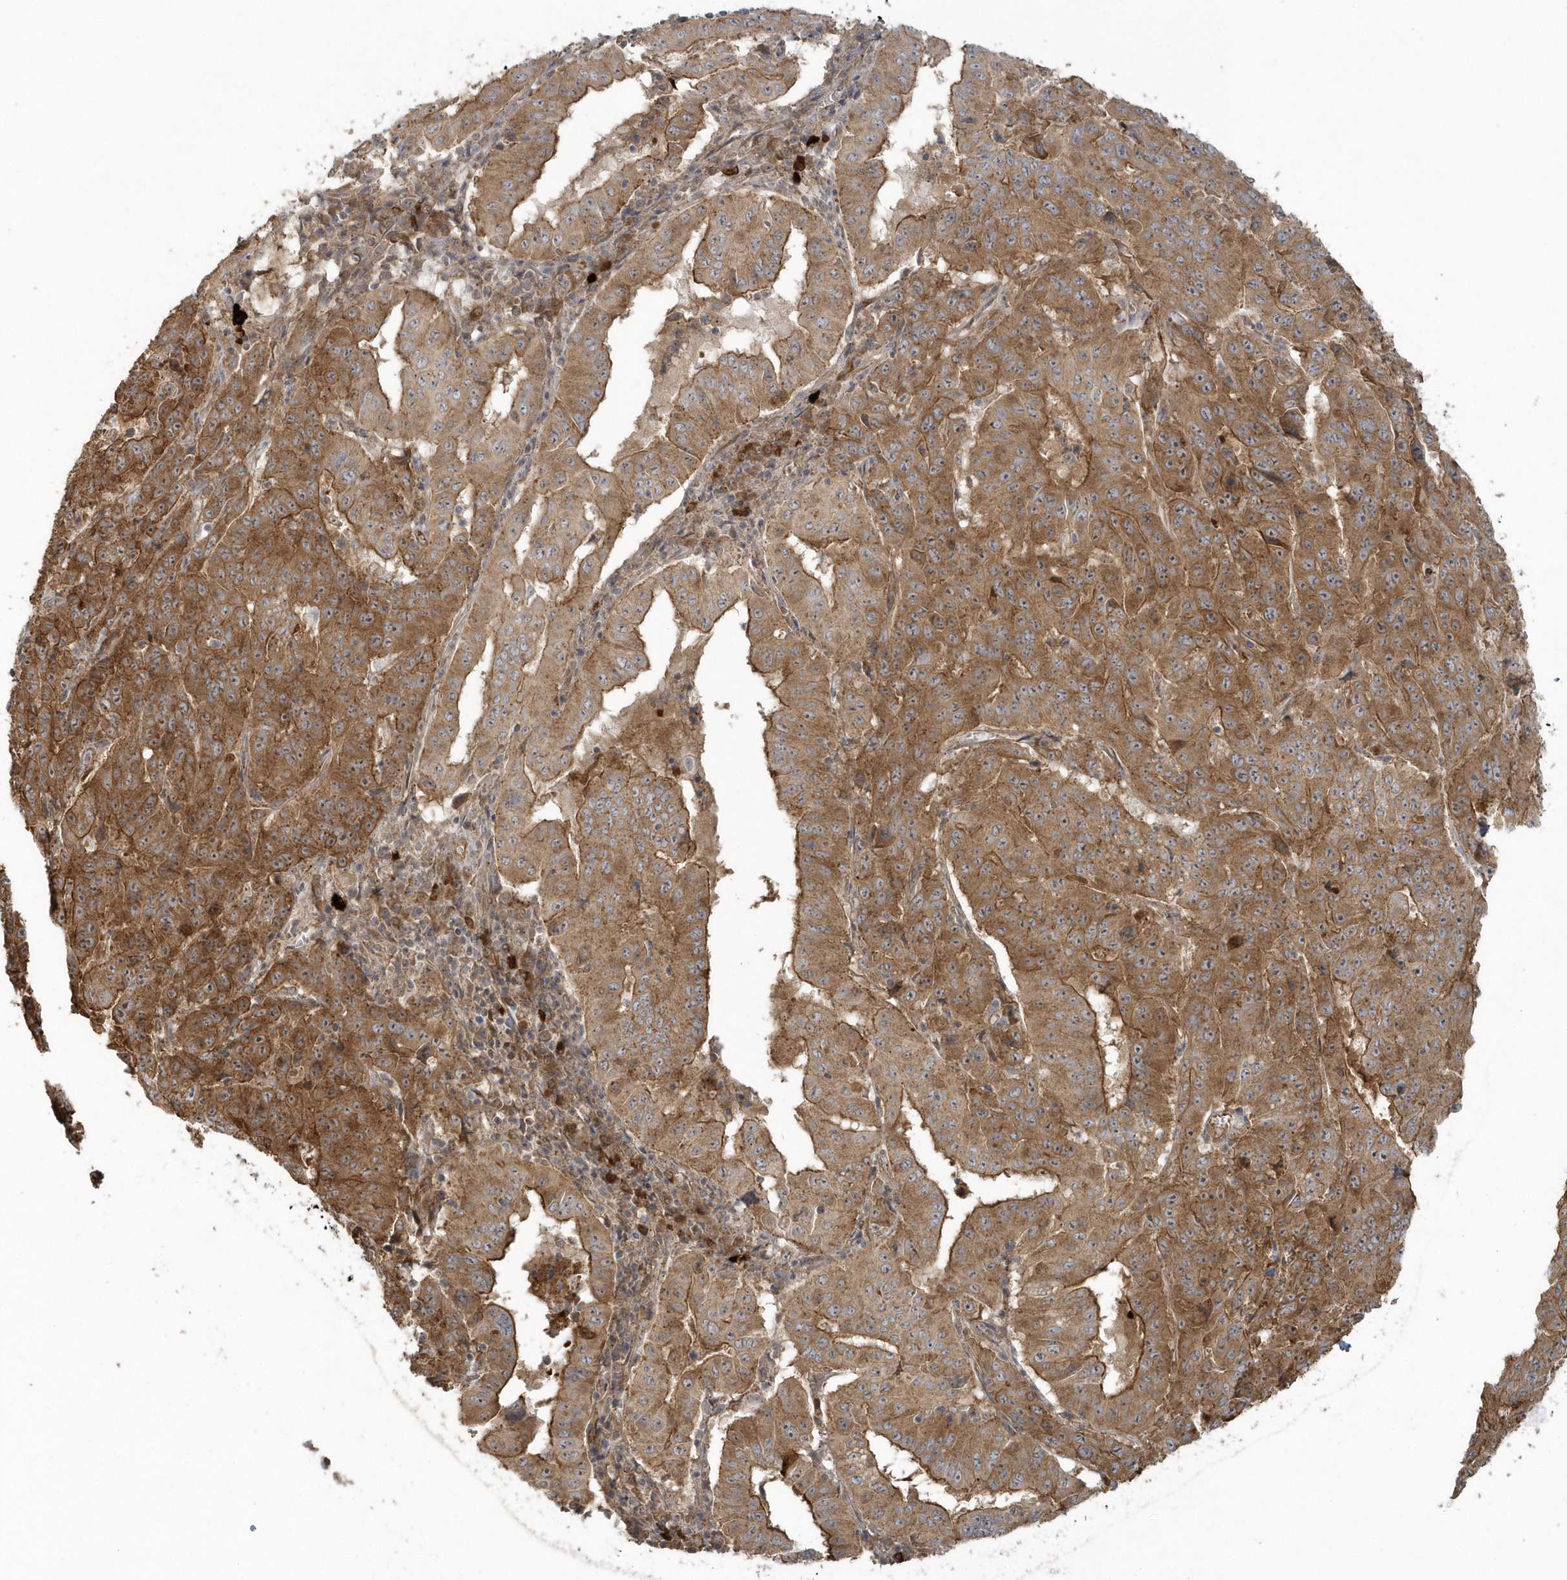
{"staining": {"intensity": "moderate", "quantity": ">75%", "location": "cytoplasmic/membranous"}, "tissue": "pancreatic cancer", "cell_type": "Tumor cells", "image_type": "cancer", "snomed": [{"axis": "morphology", "description": "Adenocarcinoma, NOS"}, {"axis": "topography", "description": "Pancreas"}], "caption": "Immunohistochemical staining of human pancreatic adenocarcinoma displays medium levels of moderate cytoplasmic/membranous positivity in approximately >75% of tumor cells.", "gene": "STIM2", "patient": {"sex": "male", "age": 63}}